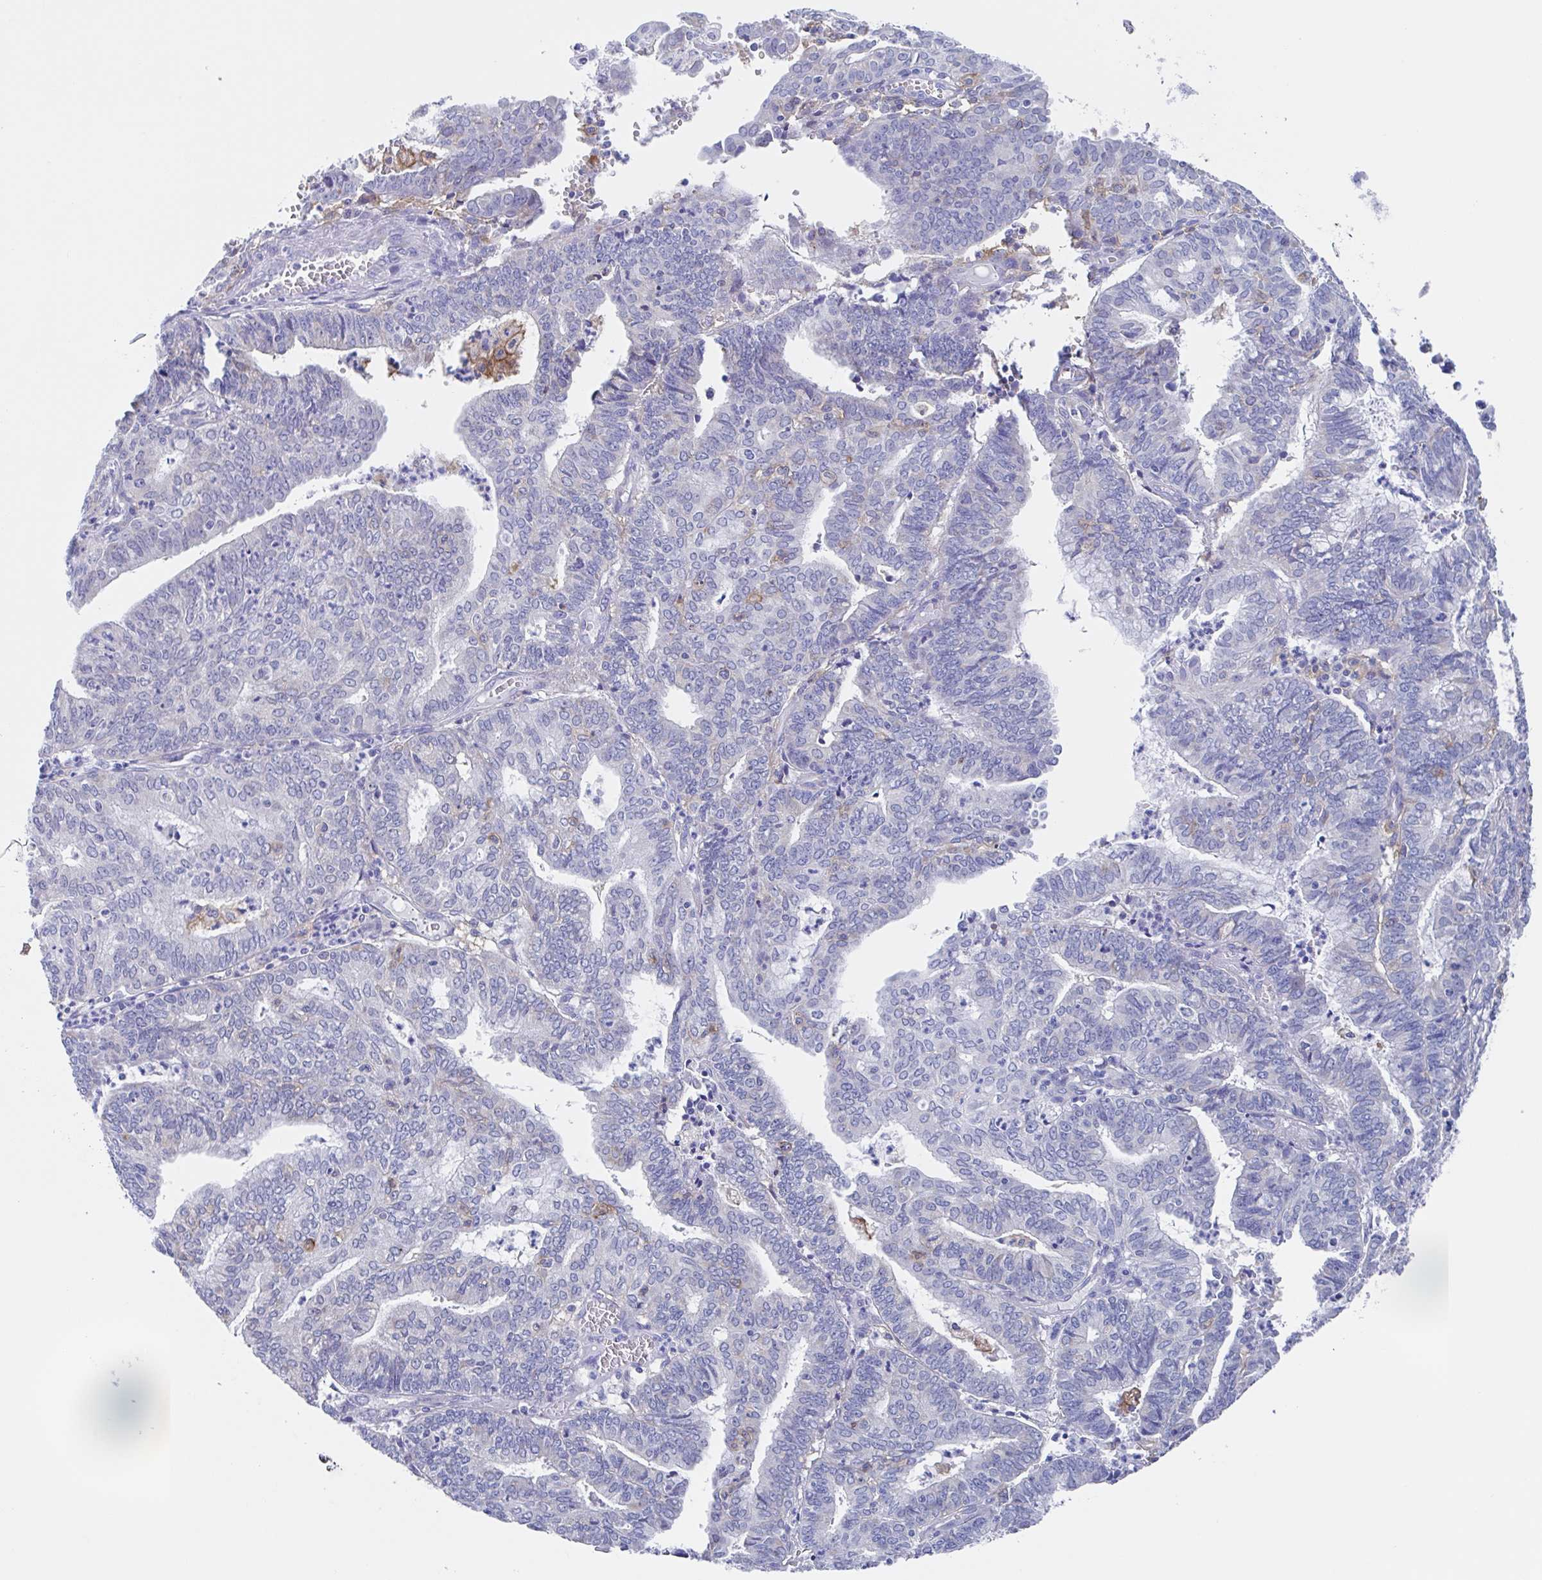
{"staining": {"intensity": "weak", "quantity": "<25%", "location": "cytoplasmic/membranous,nuclear"}, "tissue": "endometrial cancer", "cell_type": "Tumor cells", "image_type": "cancer", "snomed": [{"axis": "morphology", "description": "Adenocarcinoma, NOS"}, {"axis": "topography", "description": "Endometrium"}], "caption": "Human adenocarcinoma (endometrial) stained for a protein using immunohistochemistry (IHC) exhibits no expression in tumor cells.", "gene": "FCGR3A", "patient": {"sex": "female", "age": 61}}